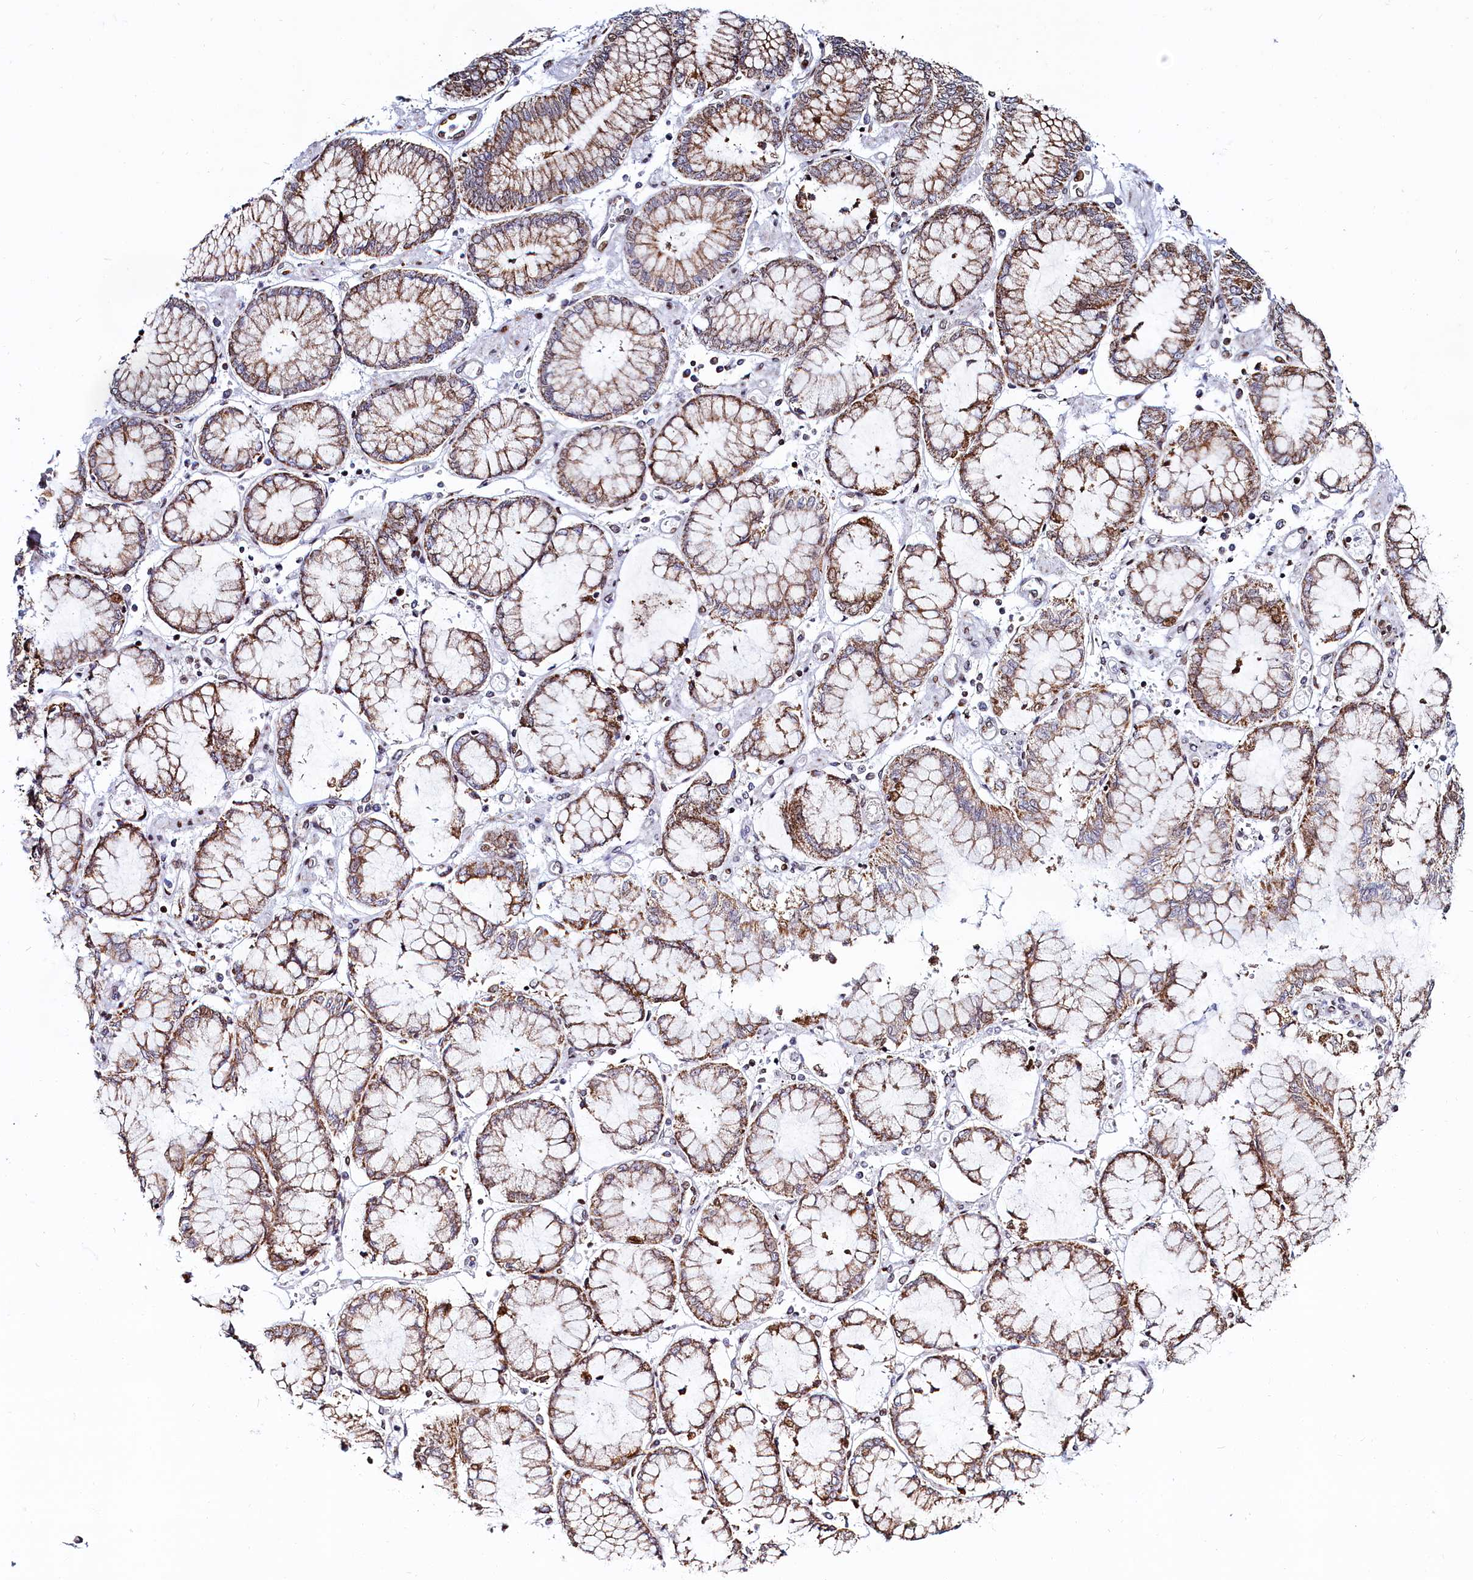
{"staining": {"intensity": "moderate", "quantity": ">75%", "location": "cytoplasmic/membranous"}, "tissue": "stomach cancer", "cell_type": "Tumor cells", "image_type": "cancer", "snomed": [{"axis": "morphology", "description": "Adenocarcinoma, NOS"}, {"axis": "topography", "description": "Stomach"}], "caption": "An image of stomach cancer stained for a protein exhibits moderate cytoplasmic/membranous brown staining in tumor cells. (DAB = brown stain, brightfield microscopy at high magnification).", "gene": "HDGFL3", "patient": {"sex": "male", "age": 76}}